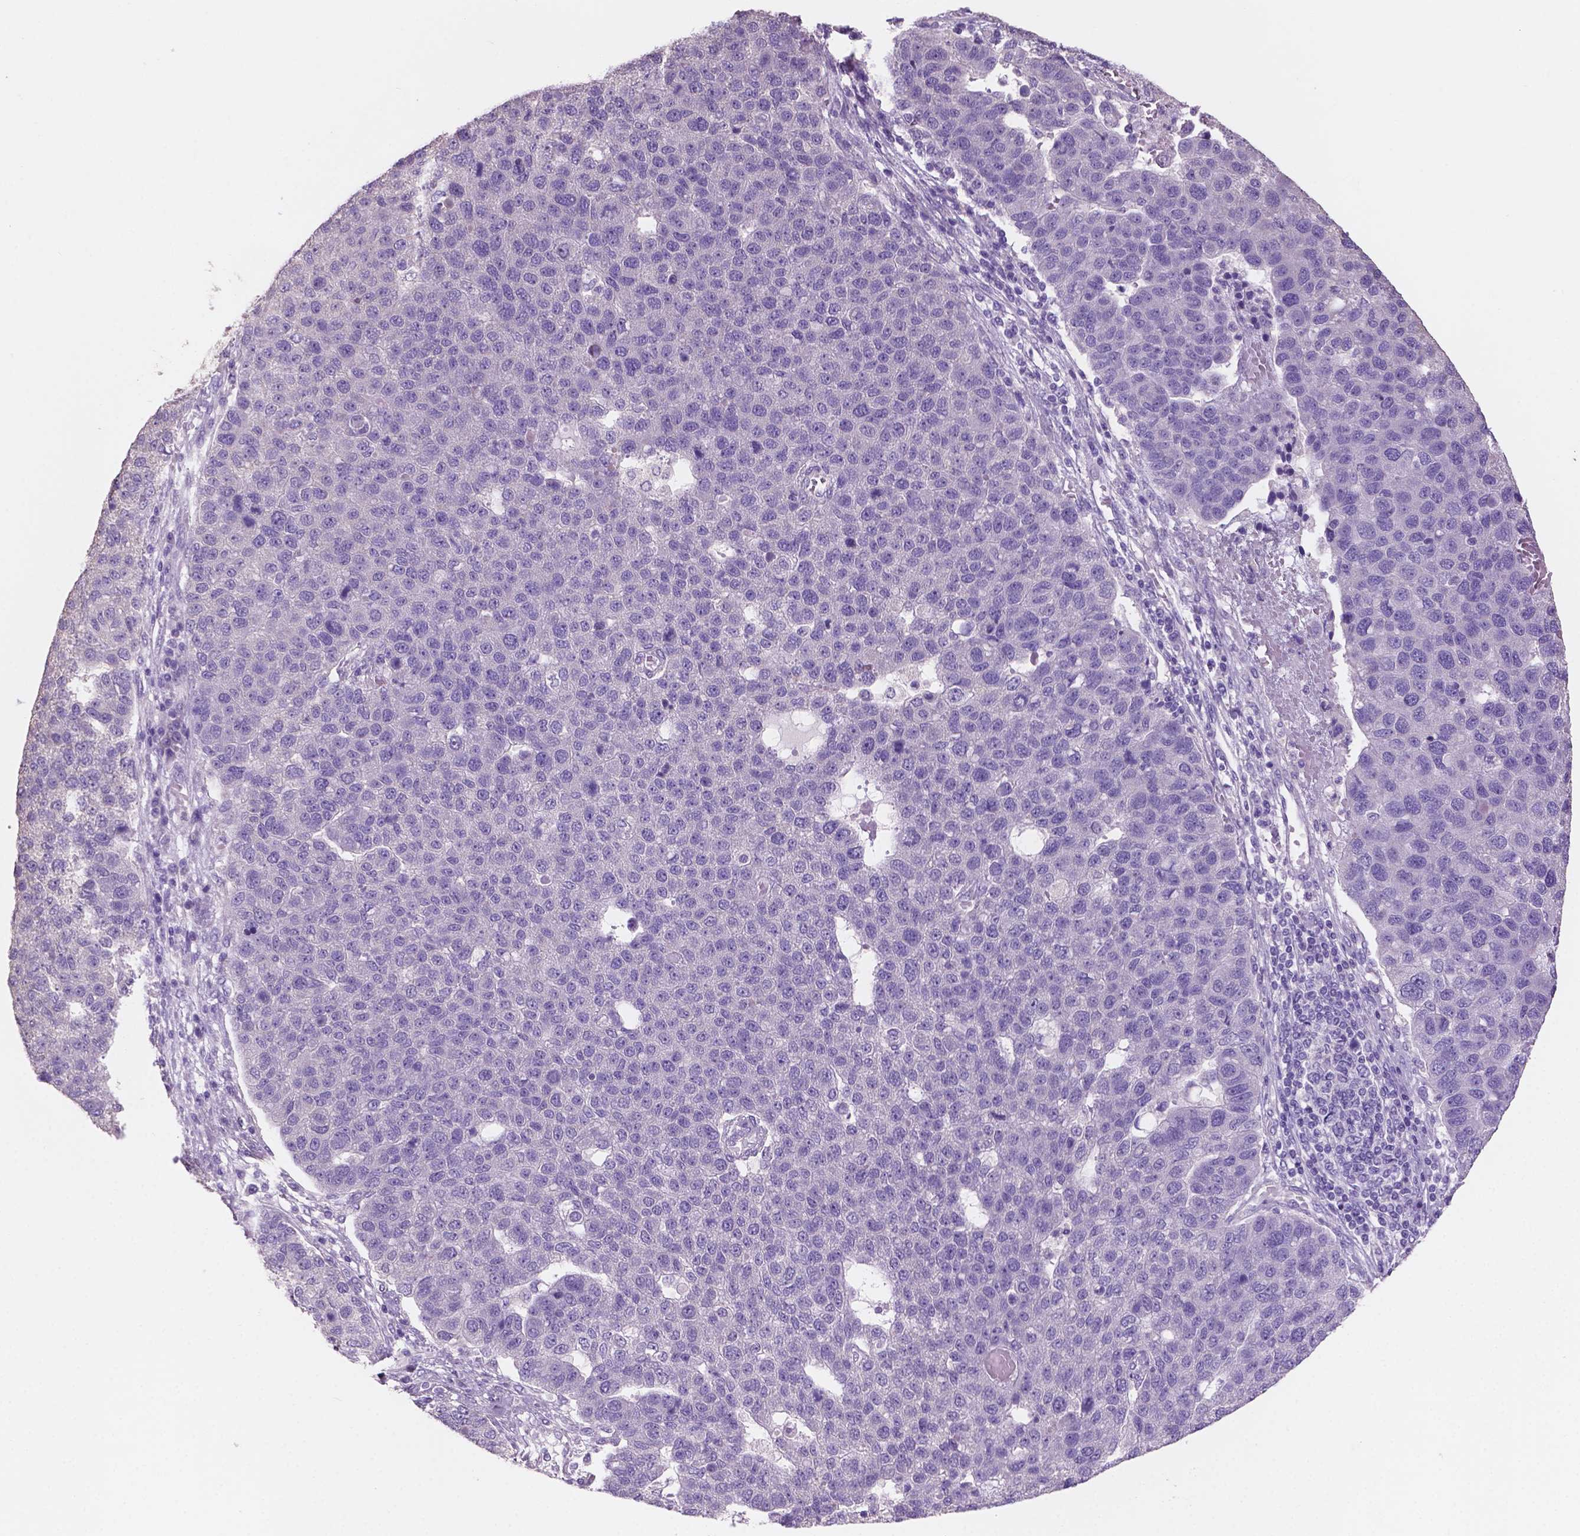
{"staining": {"intensity": "negative", "quantity": "none", "location": "none"}, "tissue": "pancreatic cancer", "cell_type": "Tumor cells", "image_type": "cancer", "snomed": [{"axis": "morphology", "description": "Adenocarcinoma, NOS"}, {"axis": "topography", "description": "Pancreas"}], "caption": "Immunohistochemical staining of pancreatic cancer shows no significant staining in tumor cells.", "gene": "SBSN", "patient": {"sex": "female", "age": 61}}